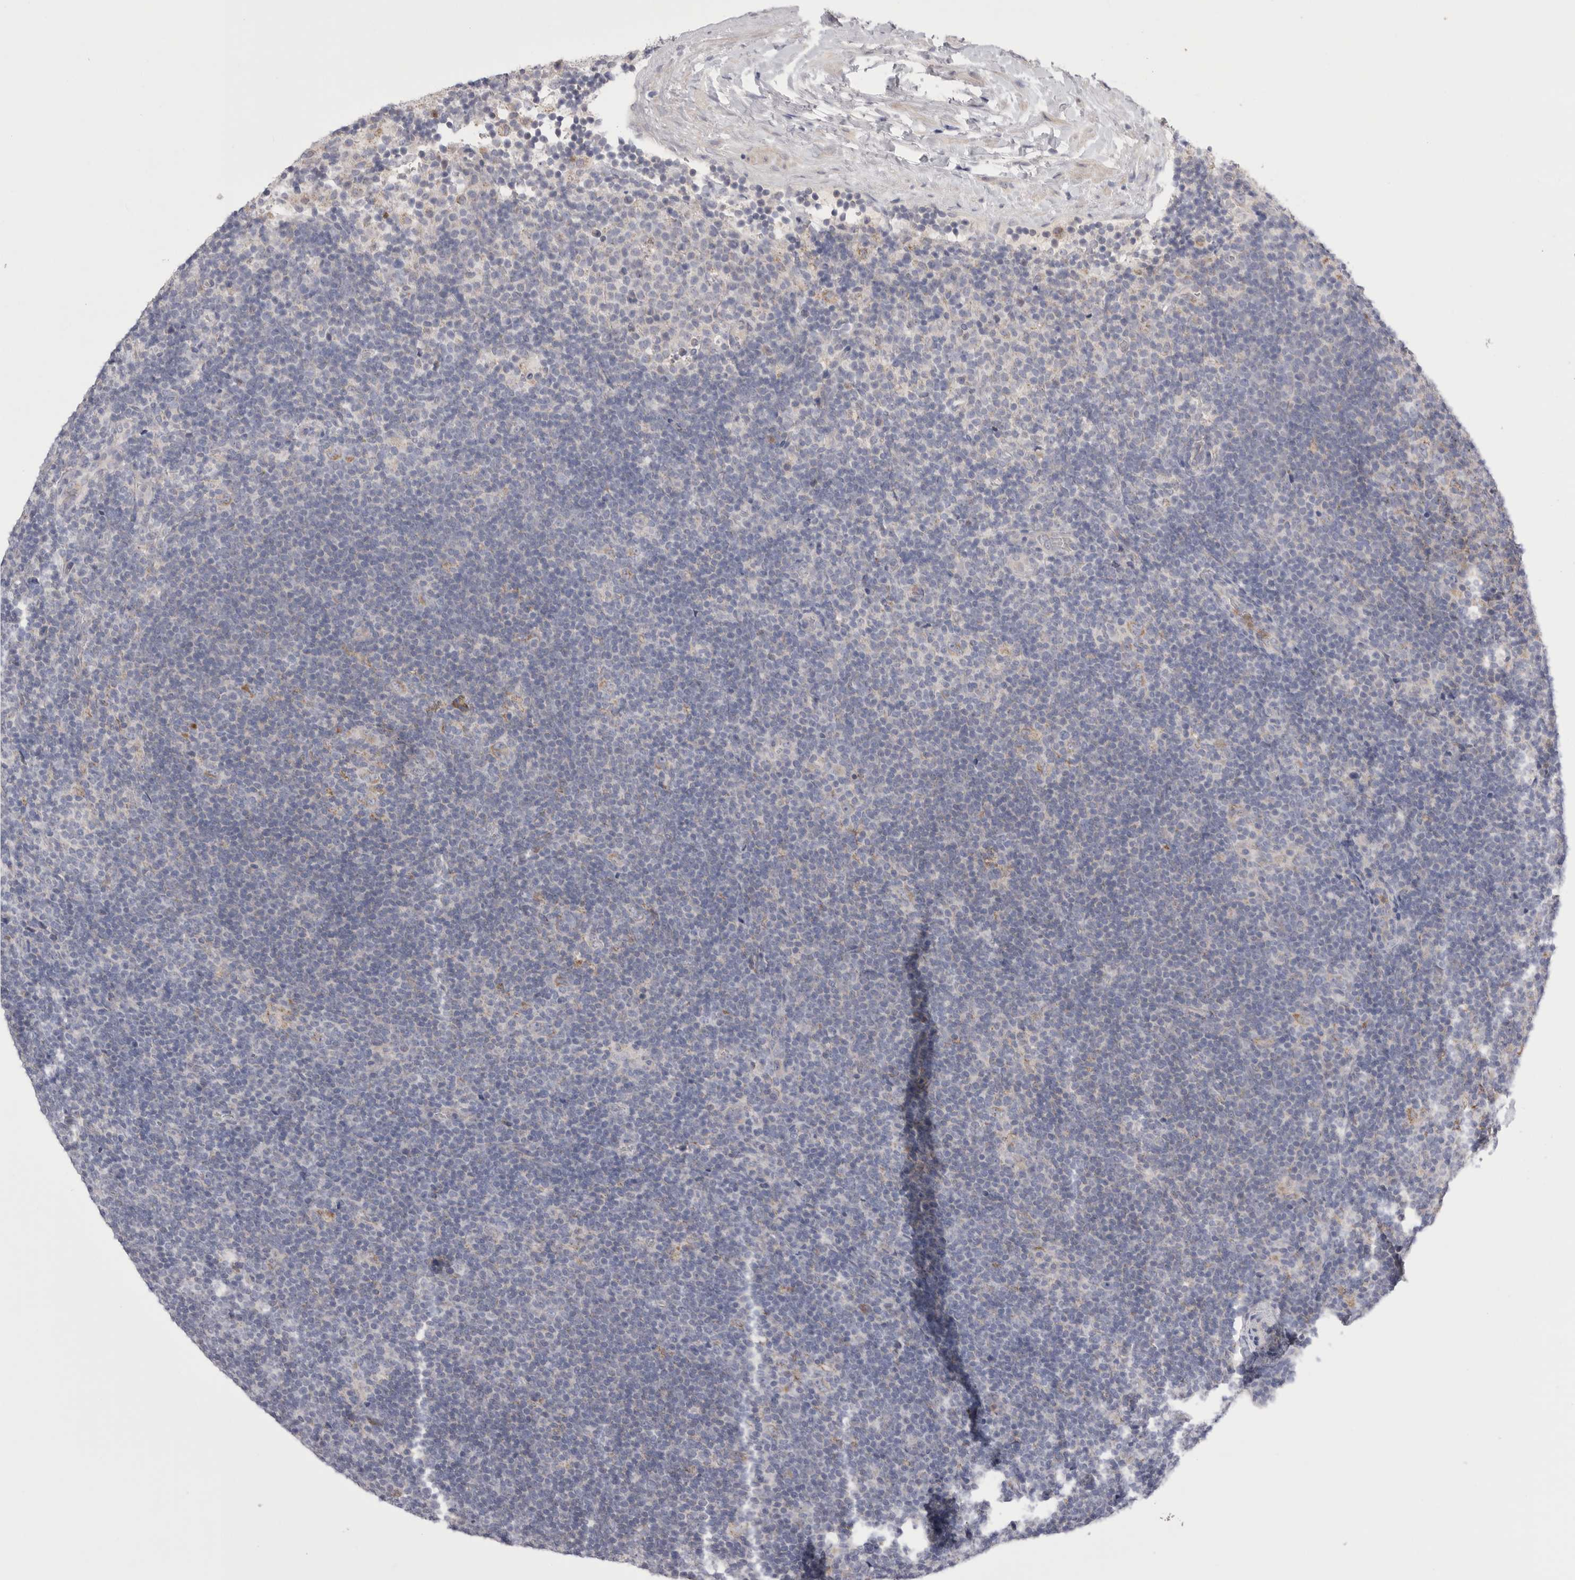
{"staining": {"intensity": "weak", "quantity": "<25%", "location": "cytoplasmic/membranous"}, "tissue": "lymphoma", "cell_type": "Tumor cells", "image_type": "cancer", "snomed": [{"axis": "morphology", "description": "Hodgkin's disease, NOS"}, {"axis": "topography", "description": "Lymph node"}], "caption": "Immunohistochemistry (IHC) histopathology image of lymphoma stained for a protein (brown), which demonstrates no expression in tumor cells. (Stains: DAB immunohistochemistry (IHC) with hematoxylin counter stain, Microscopy: brightfield microscopy at high magnification).", "gene": "CCDC126", "patient": {"sex": "female", "age": 57}}